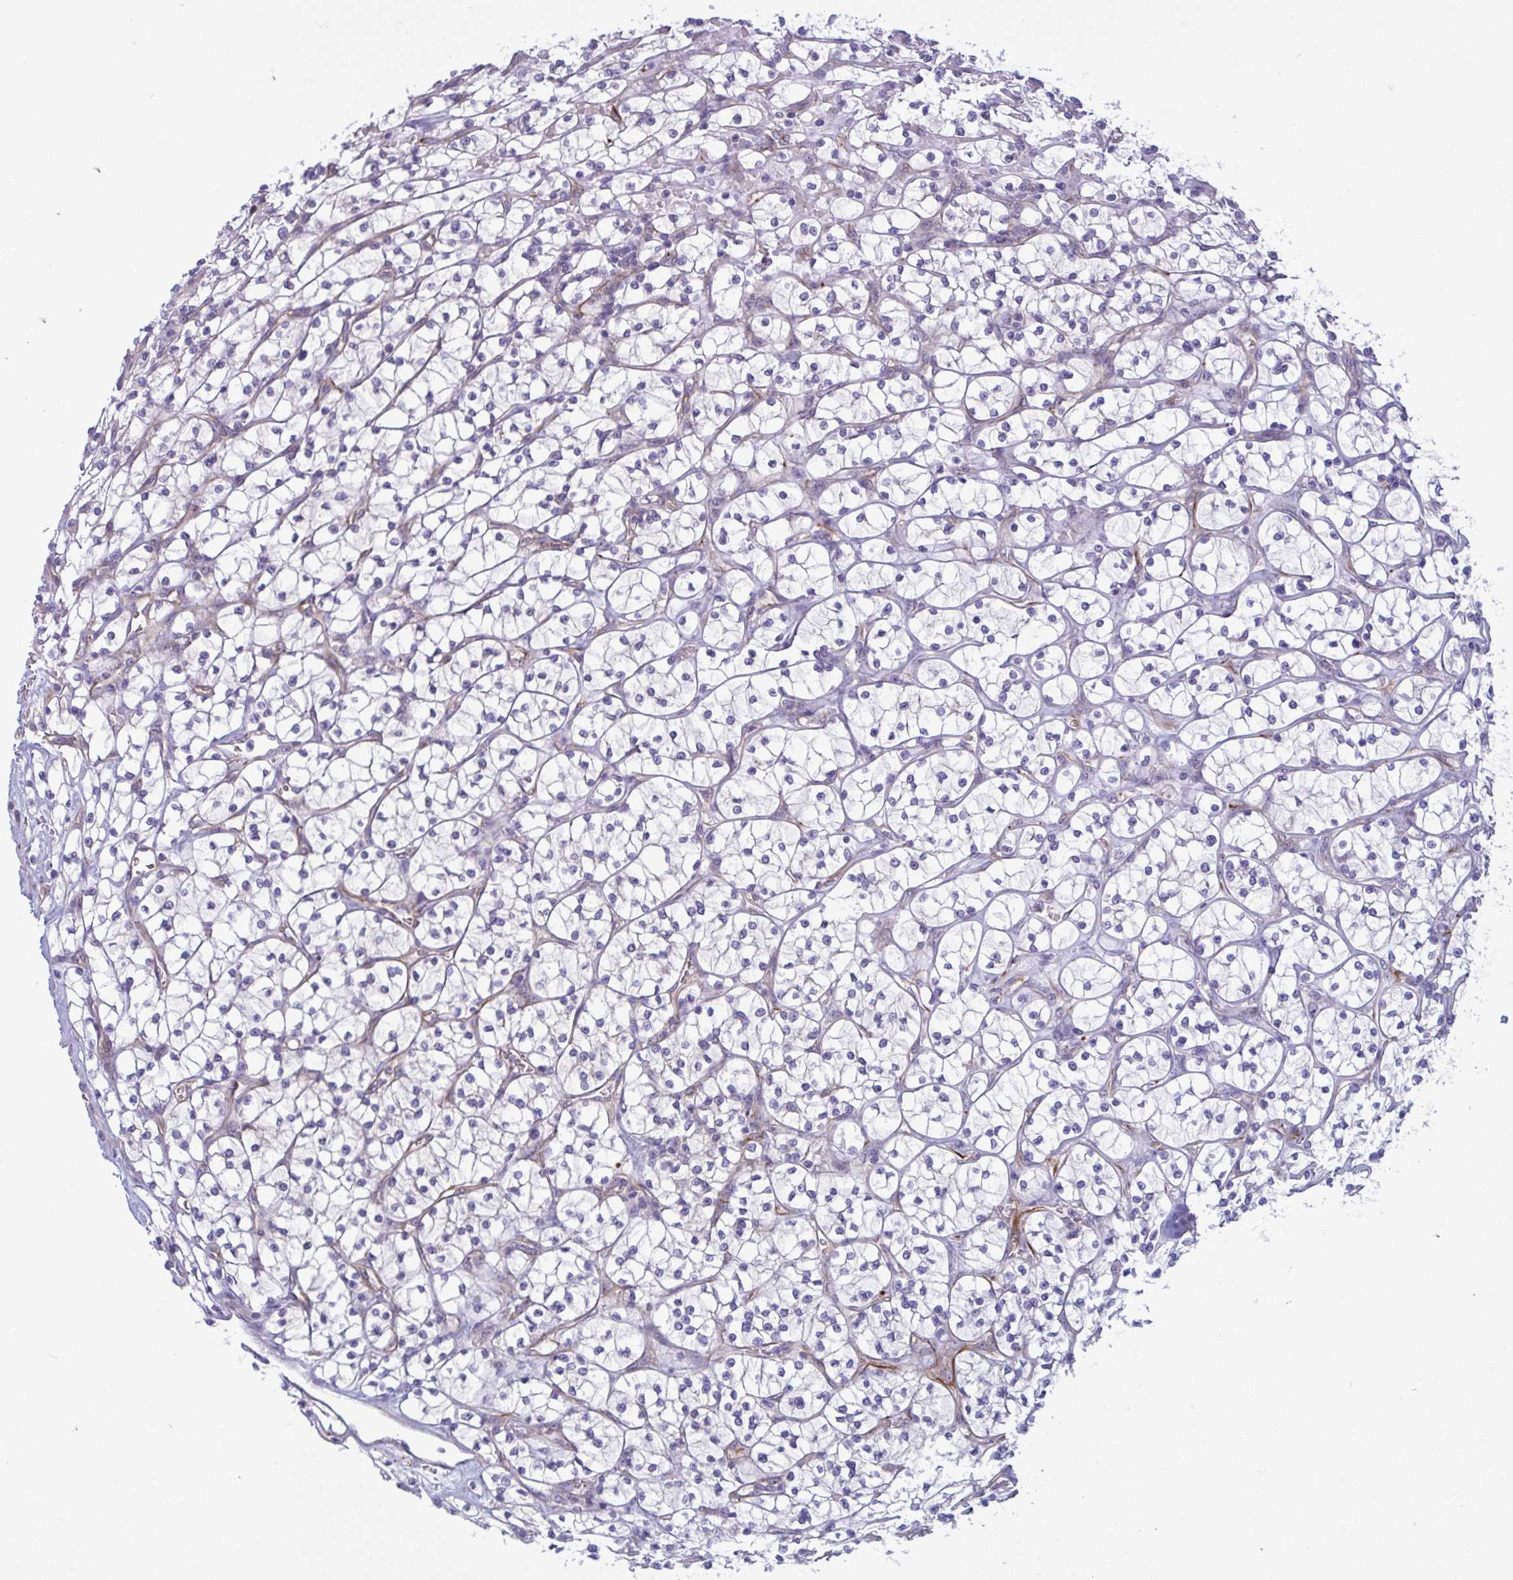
{"staining": {"intensity": "negative", "quantity": "none", "location": "none"}, "tissue": "renal cancer", "cell_type": "Tumor cells", "image_type": "cancer", "snomed": [{"axis": "morphology", "description": "Adenocarcinoma, NOS"}, {"axis": "topography", "description": "Kidney"}], "caption": "Renal cancer was stained to show a protein in brown. There is no significant positivity in tumor cells.", "gene": "PRRT4", "patient": {"sex": "female", "age": 64}}